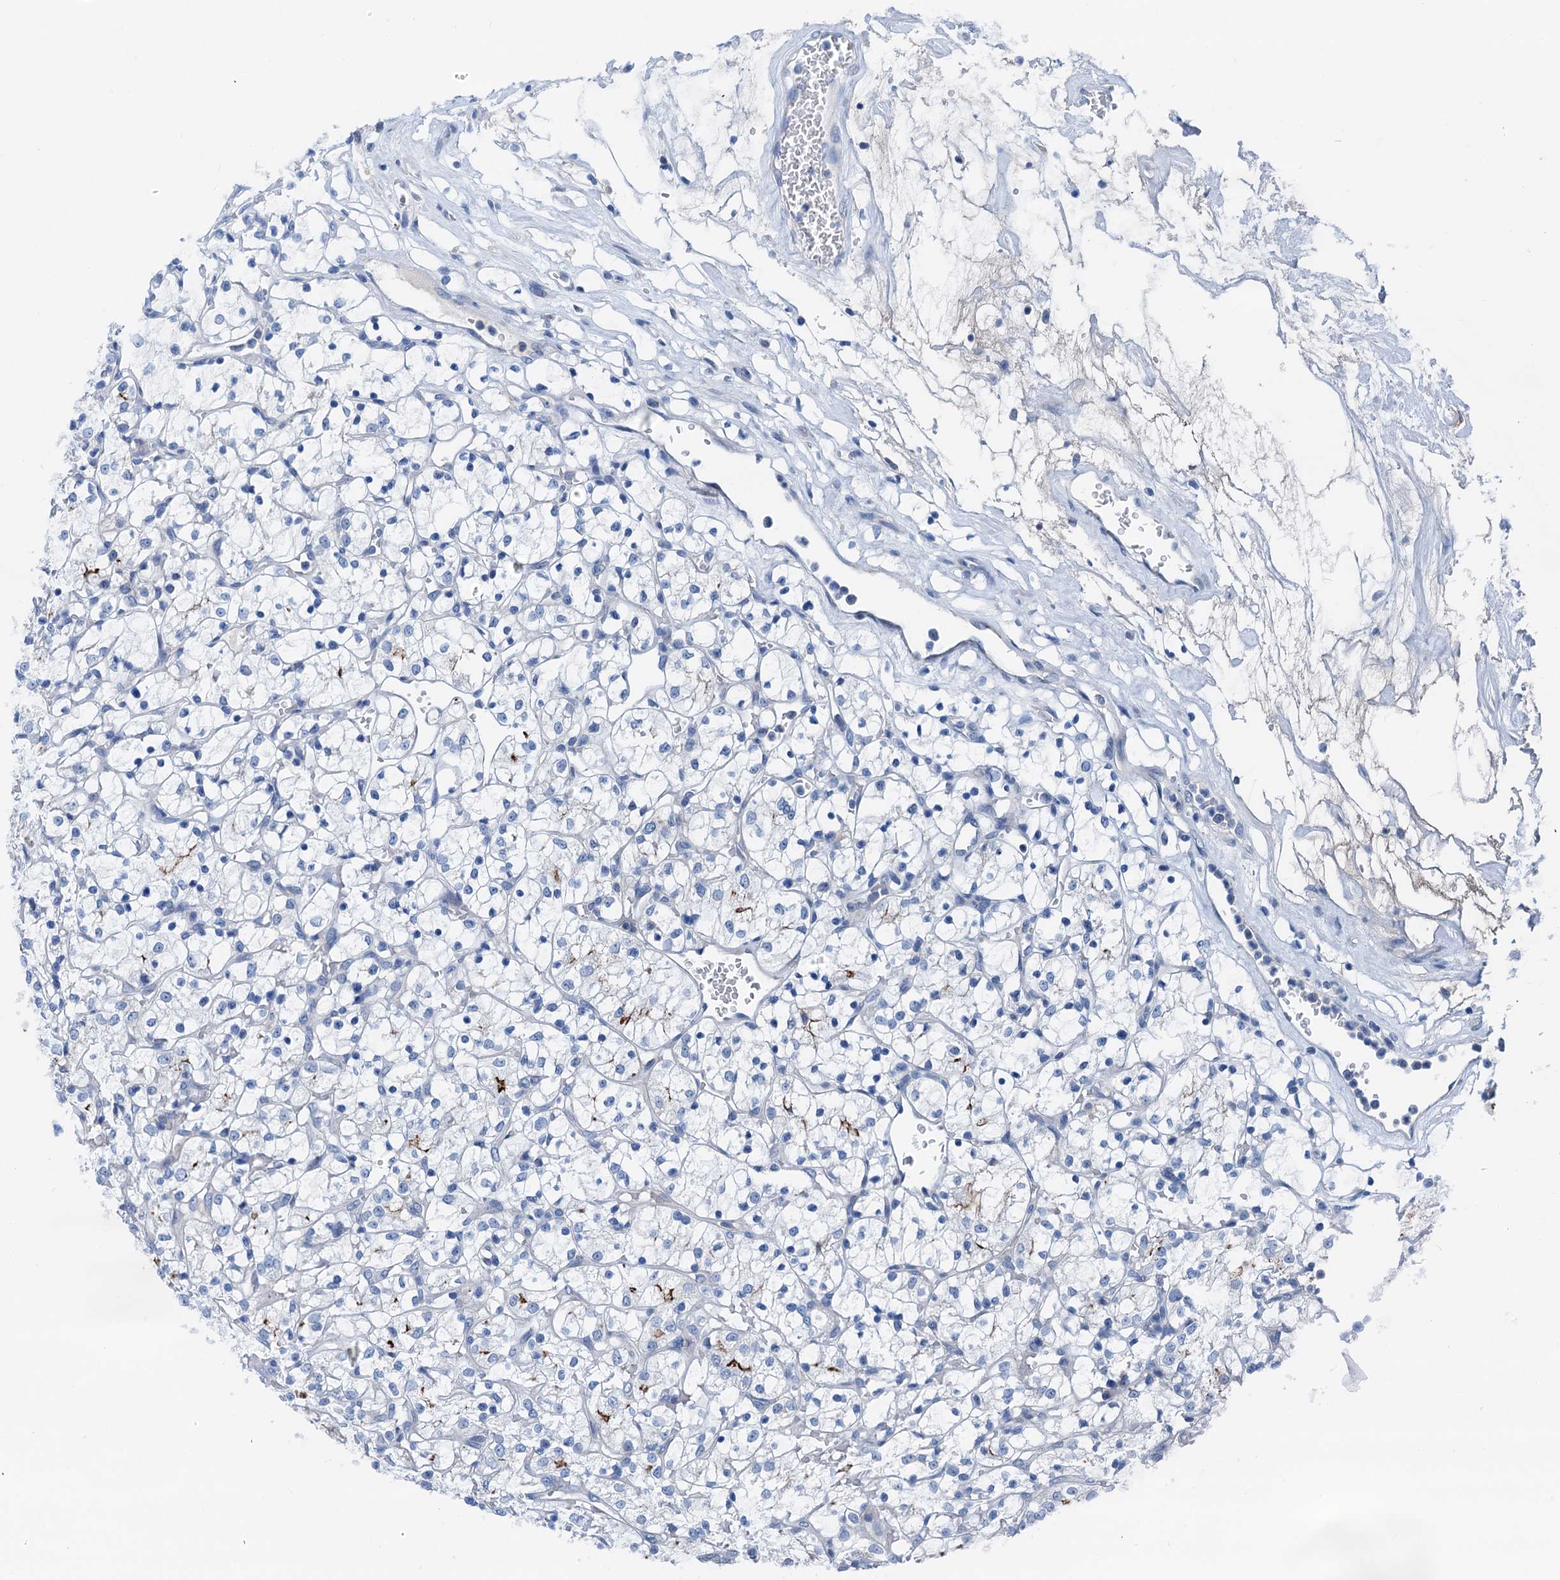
{"staining": {"intensity": "moderate", "quantity": "<25%", "location": "cytoplasmic/membranous"}, "tissue": "renal cancer", "cell_type": "Tumor cells", "image_type": "cancer", "snomed": [{"axis": "morphology", "description": "Adenocarcinoma, NOS"}, {"axis": "topography", "description": "Kidney"}], "caption": "Tumor cells demonstrate low levels of moderate cytoplasmic/membranous expression in approximately <25% of cells in renal cancer (adenocarcinoma). (brown staining indicates protein expression, while blue staining denotes nuclei).", "gene": "KNDC1", "patient": {"sex": "female", "age": 69}}